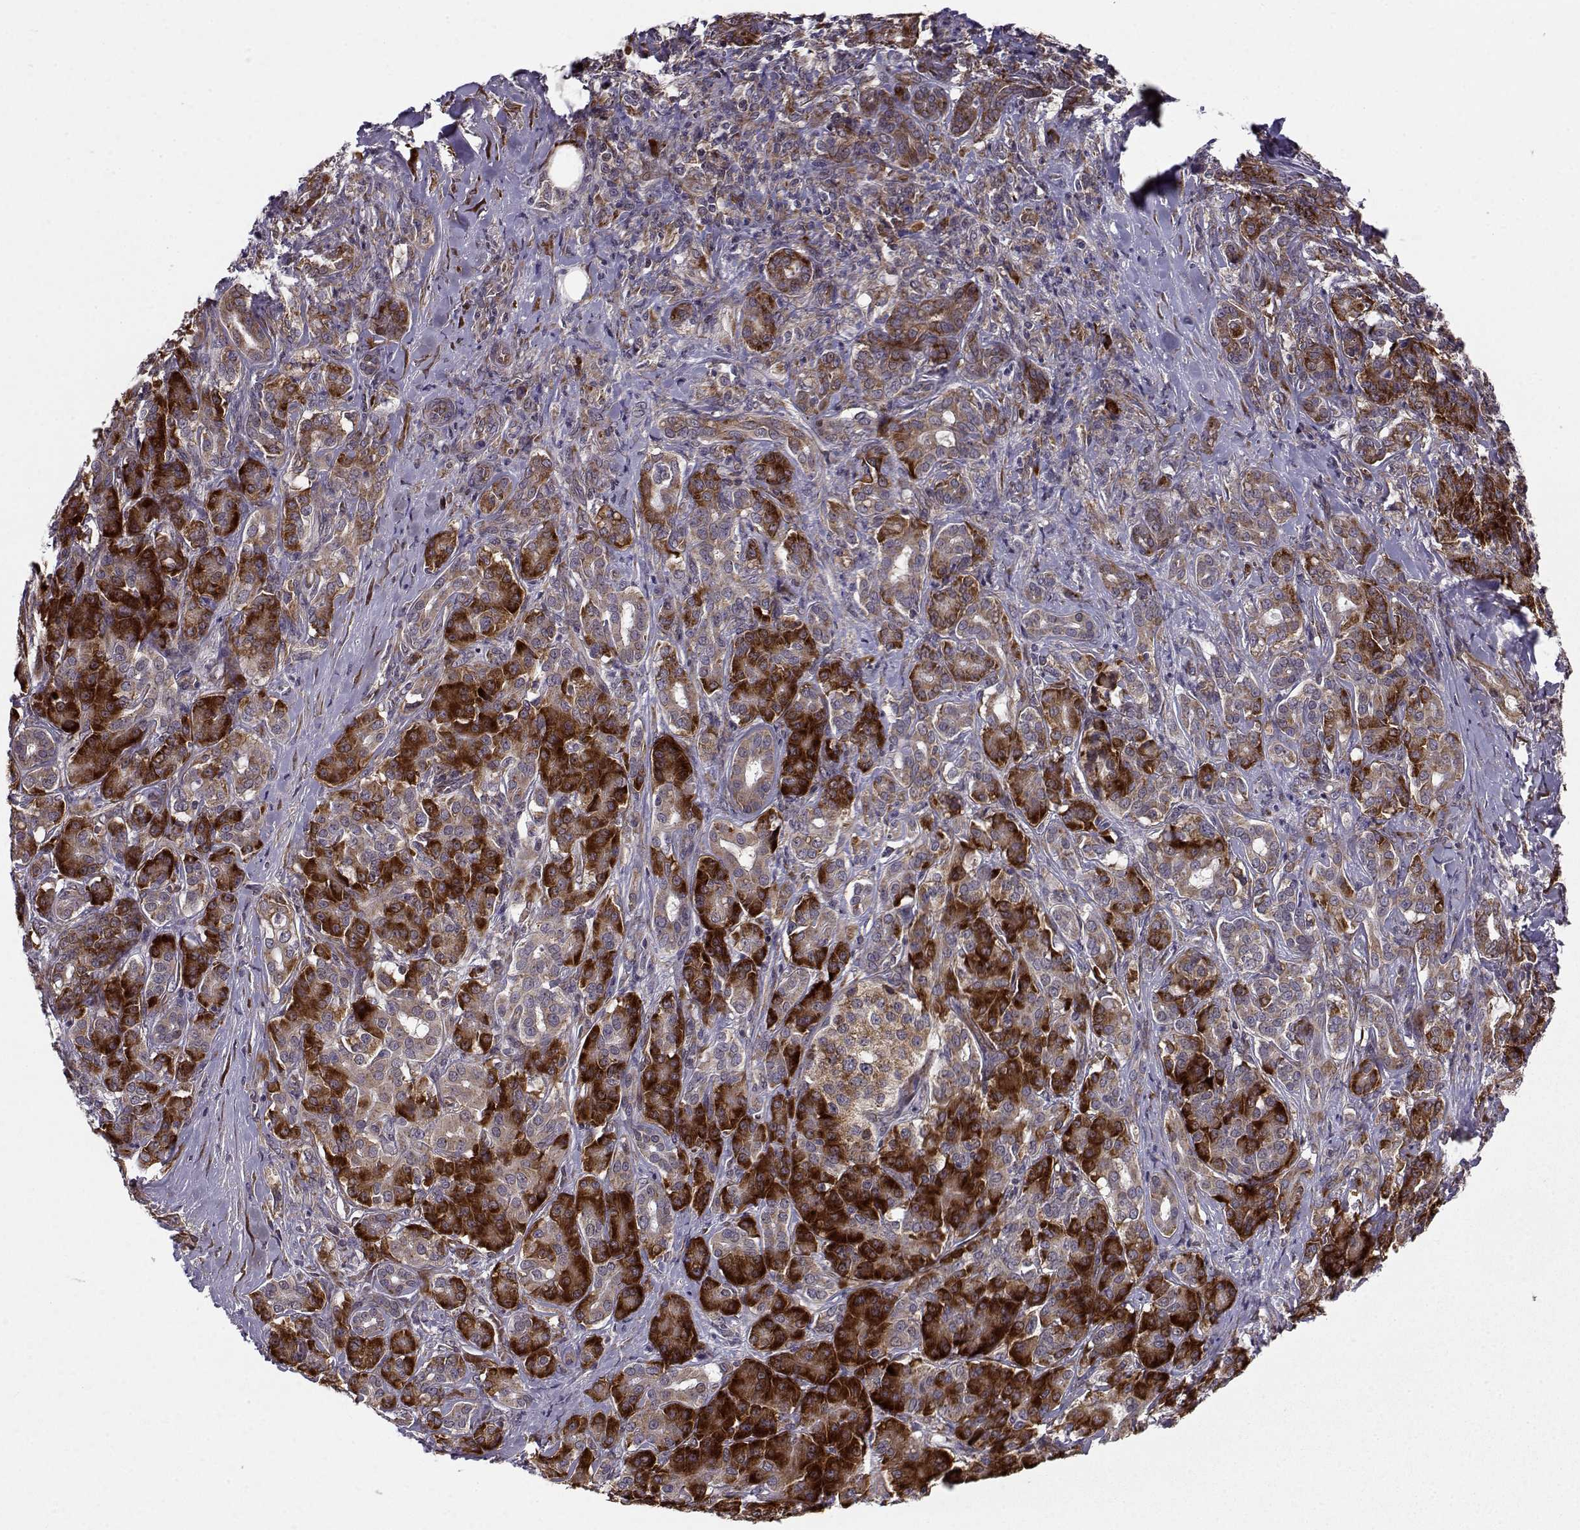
{"staining": {"intensity": "strong", "quantity": ">75%", "location": "cytoplasmic/membranous"}, "tissue": "pancreatic cancer", "cell_type": "Tumor cells", "image_type": "cancer", "snomed": [{"axis": "morphology", "description": "Normal tissue, NOS"}, {"axis": "morphology", "description": "Inflammation, NOS"}, {"axis": "morphology", "description": "Adenocarcinoma, NOS"}, {"axis": "topography", "description": "Pancreas"}], "caption": "Tumor cells reveal strong cytoplasmic/membranous staining in approximately >75% of cells in adenocarcinoma (pancreatic).", "gene": "RPL31", "patient": {"sex": "male", "age": 57}}